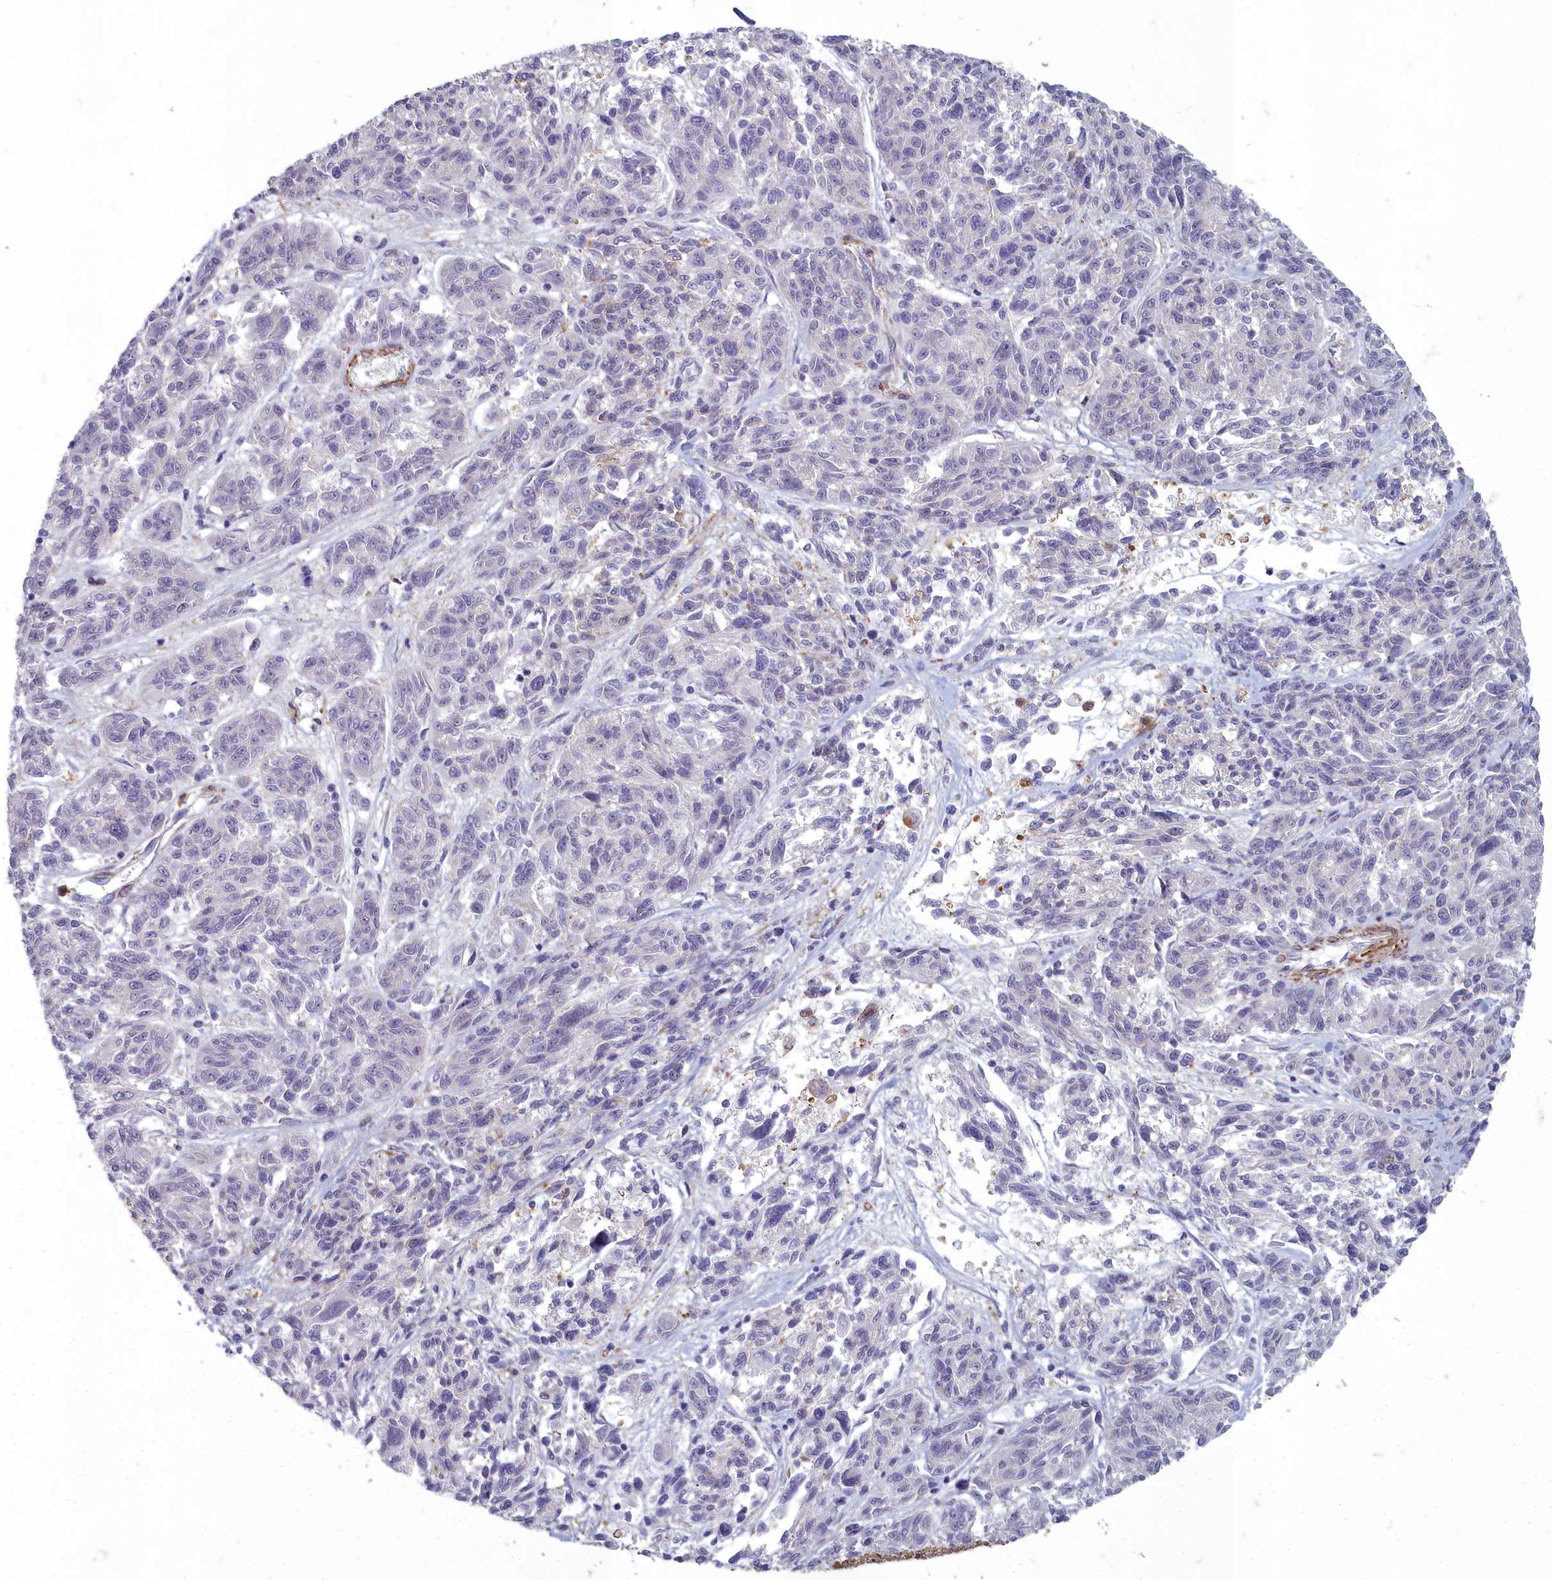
{"staining": {"intensity": "negative", "quantity": "none", "location": "none"}, "tissue": "melanoma", "cell_type": "Tumor cells", "image_type": "cancer", "snomed": [{"axis": "morphology", "description": "Malignant melanoma, NOS"}, {"axis": "topography", "description": "Skin"}], "caption": "Image shows no significant protein positivity in tumor cells of melanoma. (DAB (3,3'-diaminobenzidine) immunohistochemistry, high magnification).", "gene": "ZNF626", "patient": {"sex": "male", "age": 53}}